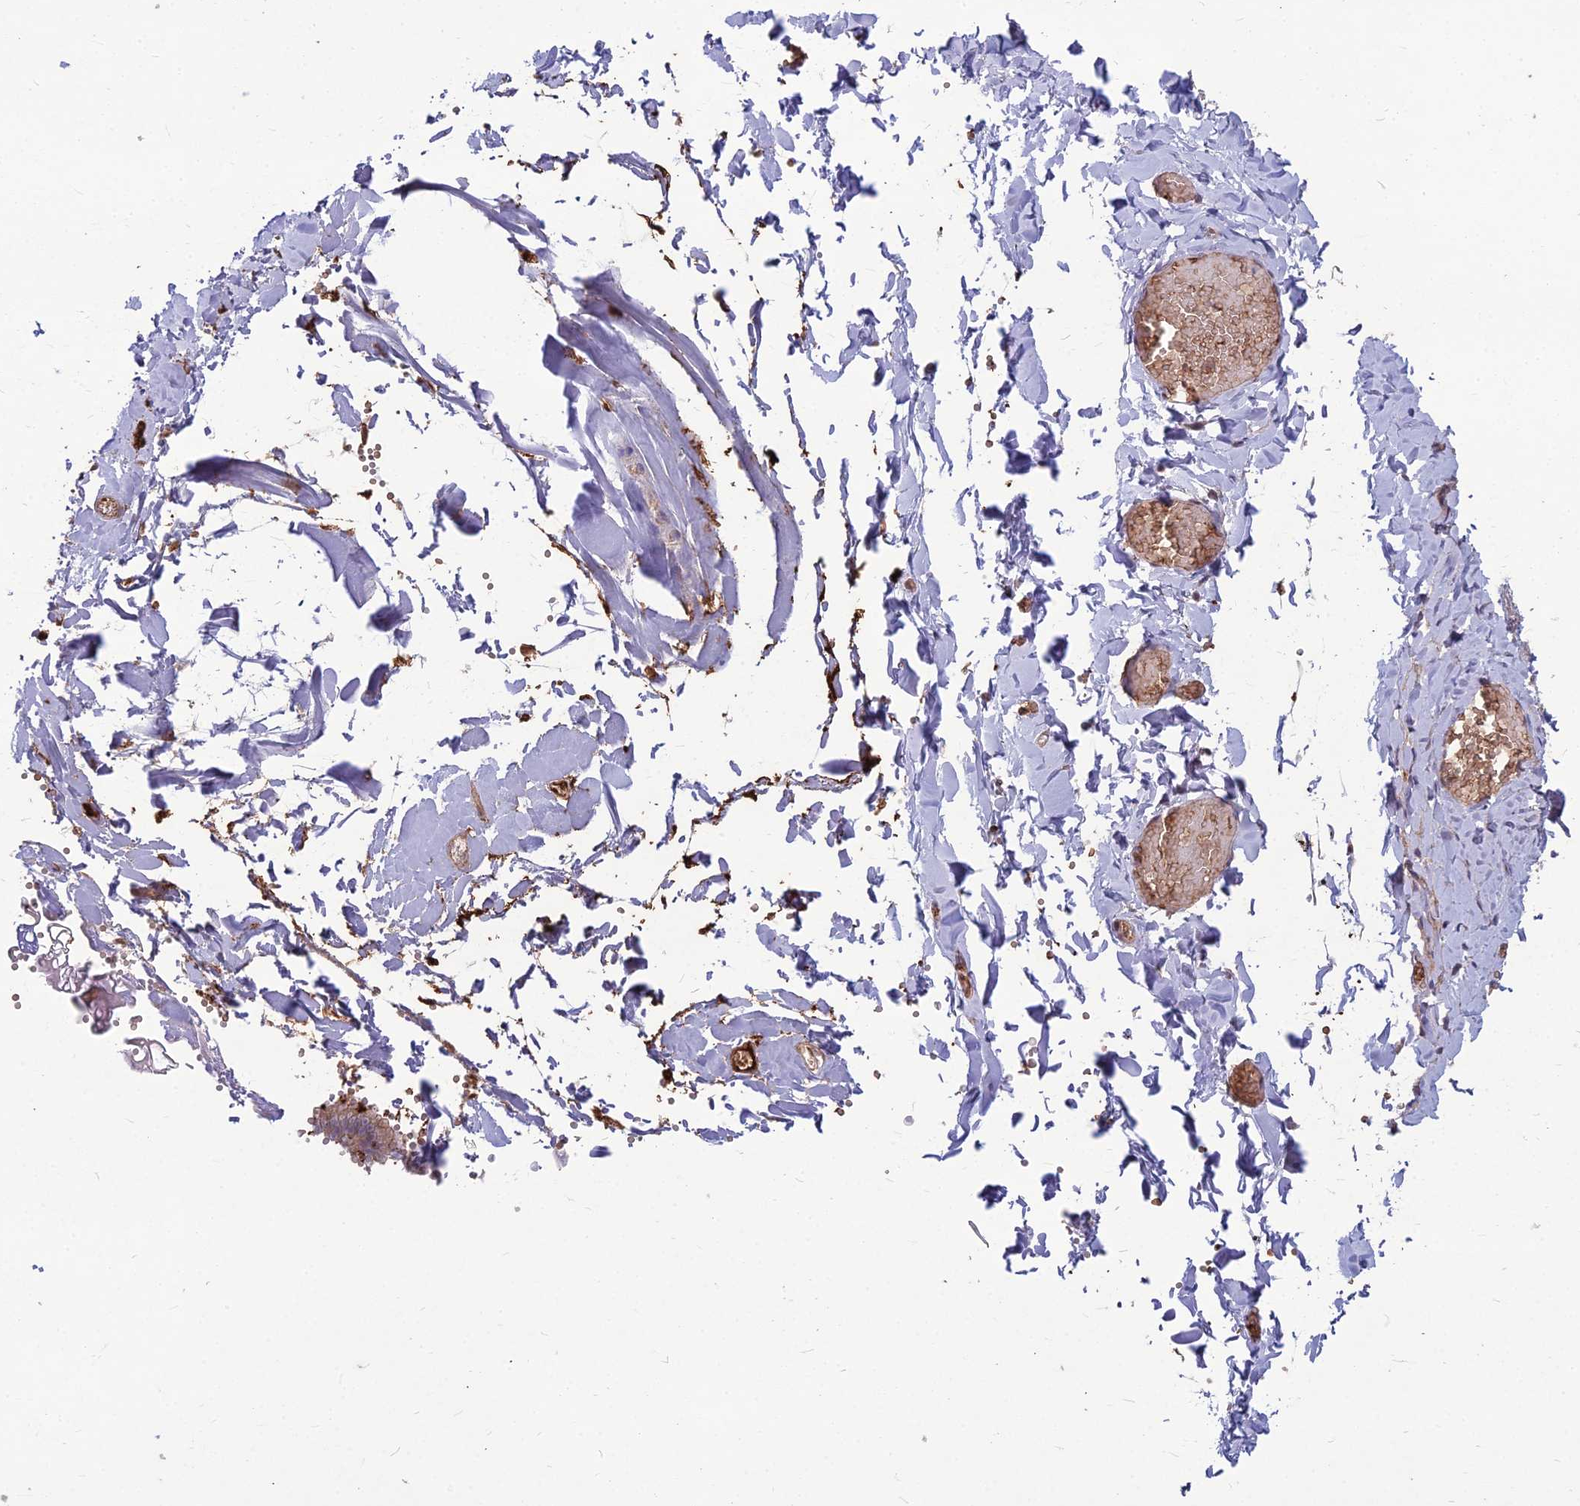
{"staining": {"intensity": "negative", "quantity": "none", "location": "none"}, "tissue": "adipose tissue", "cell_type": "Adipocytes", "image_type": "normal", "snomed": [{"axis": "morphology", "description": "Normal tissue, NOS"}, {"axis": "topography", "description": "Gallbladder"}, {"axis": "topography", "description": "Peripheral nerve tissue"}], "caption": "Immunohistochemical staining of benign adipose tissue exhibits no significant staining in adipocytes.", "gene": "MFSD8", "patient": {"sex": "male", "age": 38}}